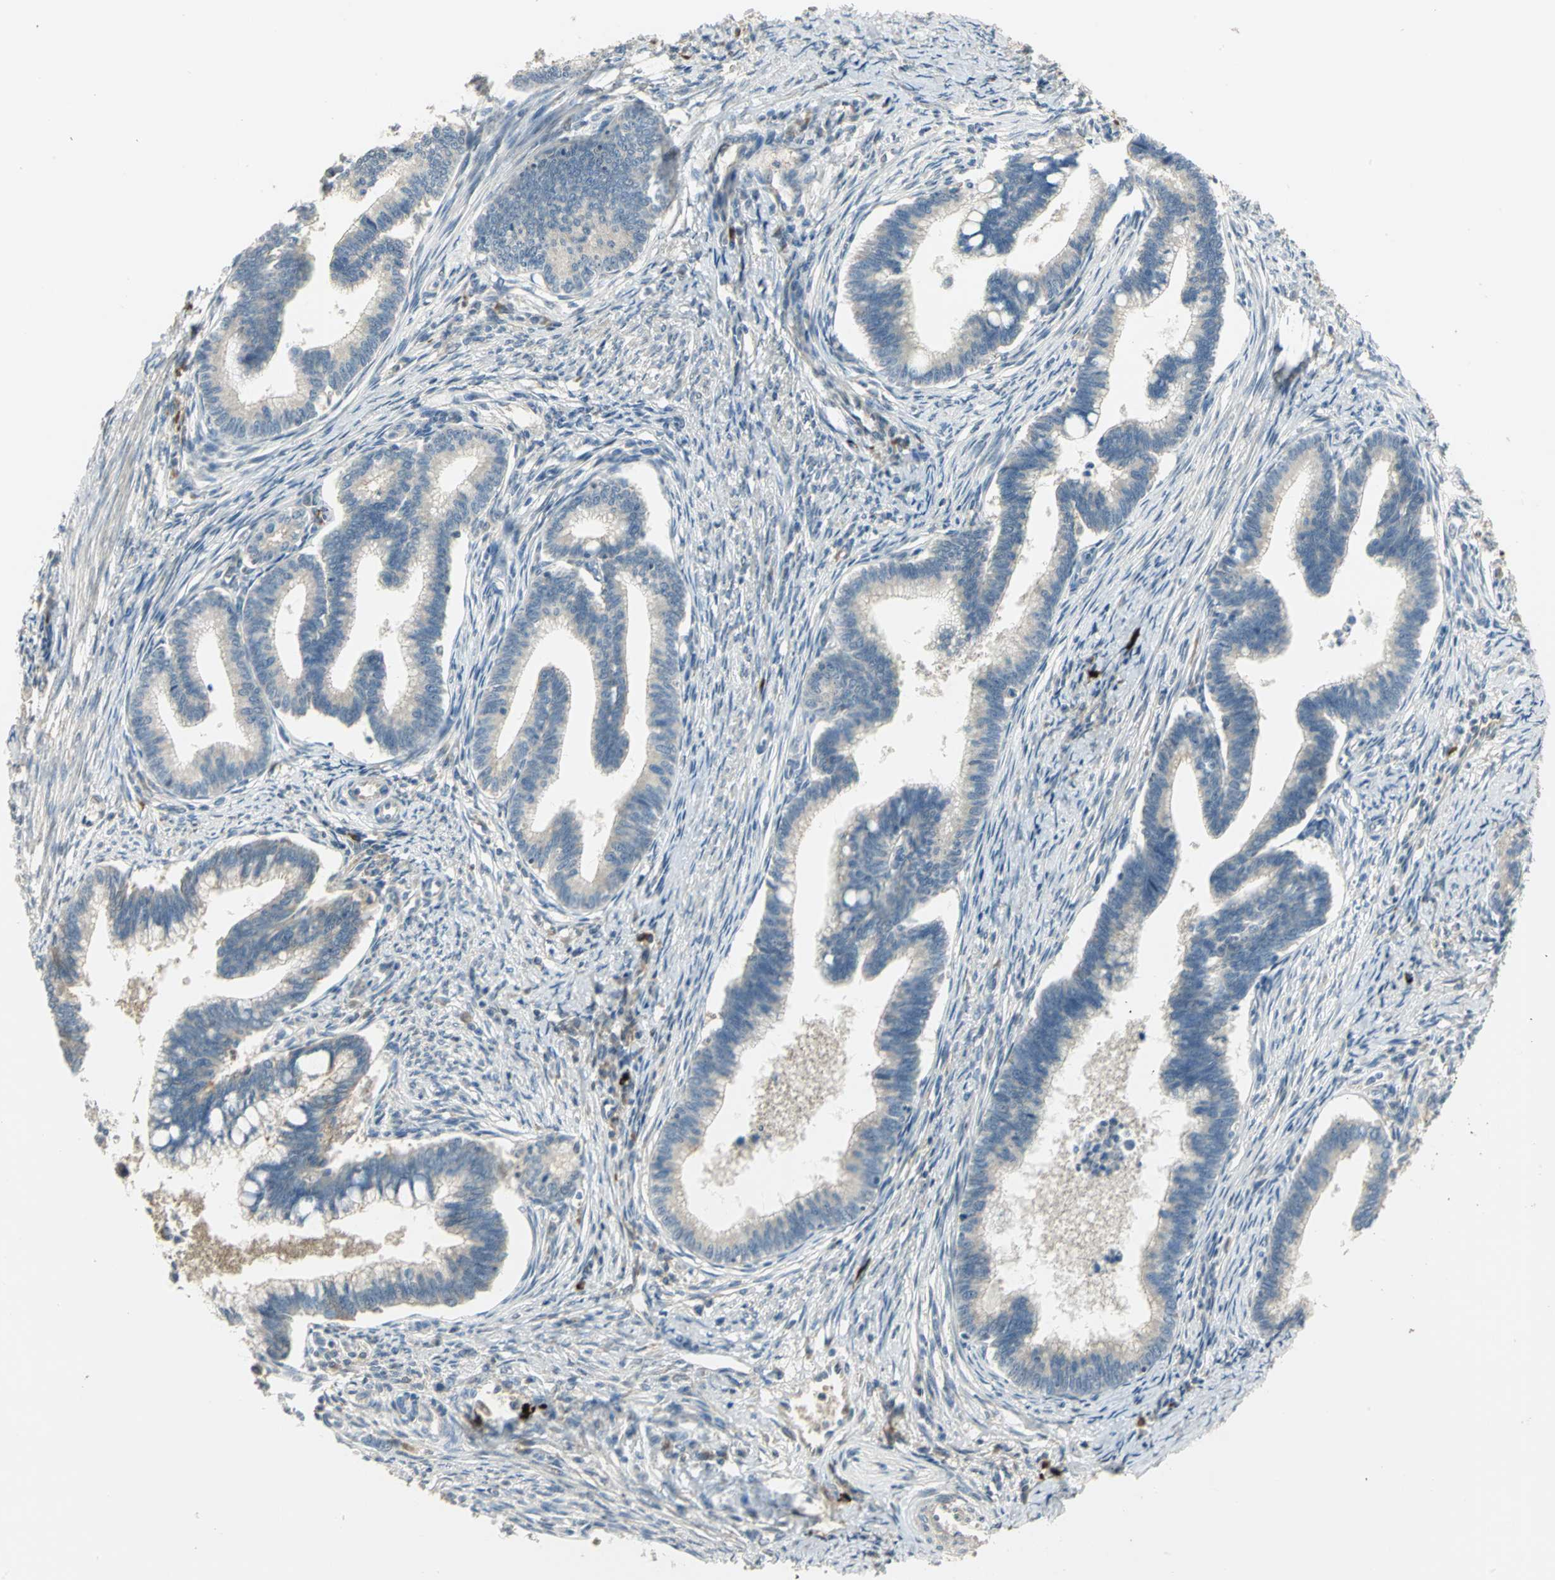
{"staining": {"intensity": "negative", "quantity": "none", "location": "none"}, "tissue": "cervical cancer", "cell_type": "Tumor cells", "image_type": "cancer", "snomed": [{"axis": "morphology", "description": "Adenocarcinoma, NOS"}, {"axis": "topography", "description": "Cervix"}], "caption": "A high-resolution histopathology image shows immunohistochemistry (IHC) staining of cervical adenocarcinoma, which demonstrates no significant expression in tumor cells.", "gene": "PROC", "patient": {"sex": "female", "age": 36}}